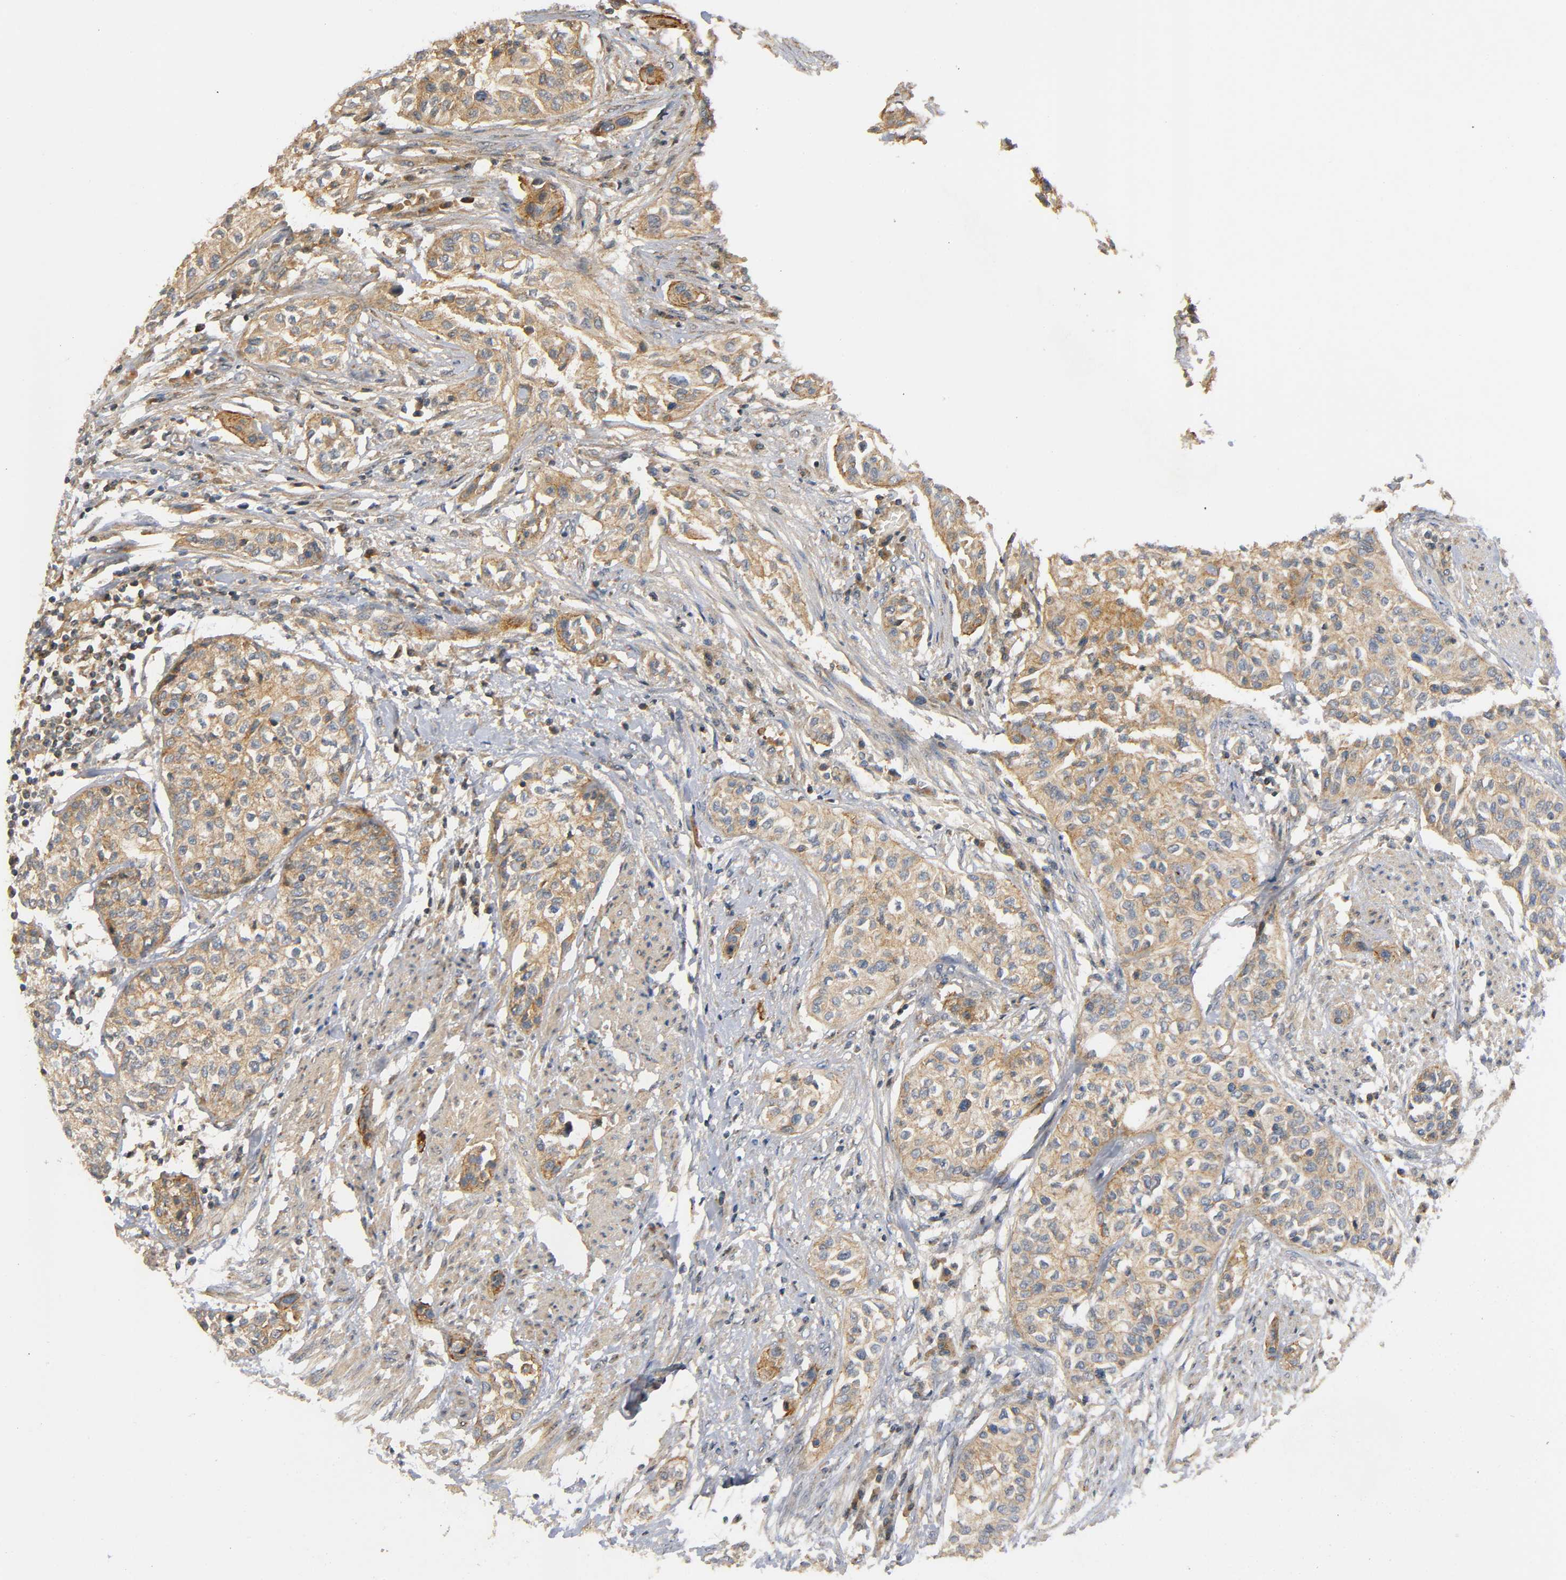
{"staining": {"intensity": "moderate", "quantity": ">75%", "location": "cytoplasmic/membranous"}, "tissue": "urothelial cancer", "cell_type": "Tumor cells", "image_type": "cancer", "snomed": [{"axis": "morphology", "description": "Urothelial carcinoma, High grade"}, {"axis": "topography", "description": "Urinary bladder"}], "caption": "Brown immunohistochemical staining in human high-grade urothelial carcinoma demonstrates moderate cytoplasmic/membranous expression in approximately >75% of tumor cells. (Stains: DAB in brown, nuclei in blue, Microscopy: brightfield microscopy at high magnification).", "gene": "IKBKB", "patient": {"sex": "male", "age": 74}}